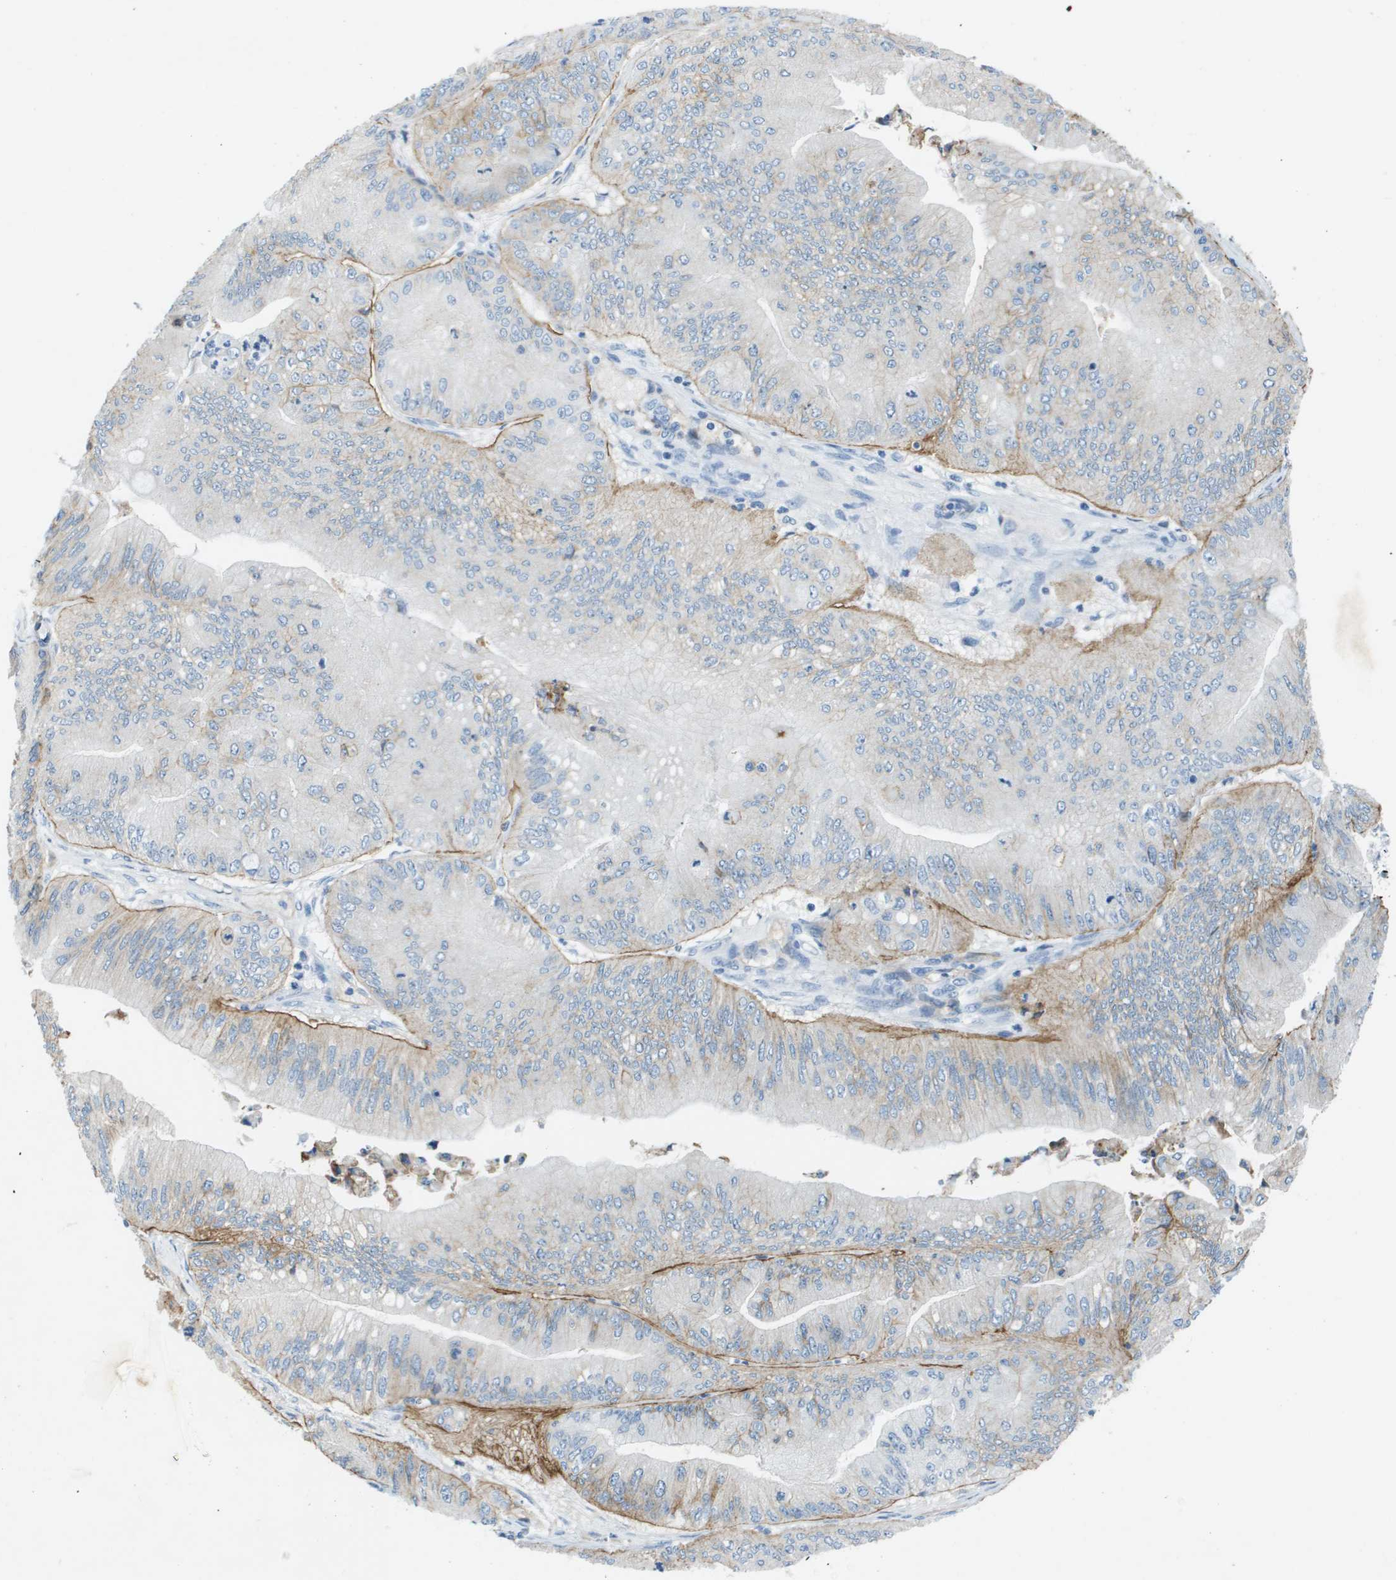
{"staining": {"intensity": "moderate", "quantity": "25%-75%", "location": "cytoplasmic/membranous"}, "tissue": "ovarian cancer", "cell_type": "Tumor cells", "image_type": "cancer", "snomed": [{"axis": "morphology", "description": "Cystadenocarcinoma, mucinous, NOS"}, {"axis": "topography", "description": "Ovary"}], "caption": "The image reveals immunohistochemical staining of mucinous cystadenocarcinoma (ovarian). There is moderate cytoplasmic/membranous positivity is appreciated in about 25%-75% of tumor cells. The protein is stained brown, and the nuclei are stained in blue (DAB (3,3'-diaminobenzidine) IHC with brightfield microscopy, high magnification).", "gene": "ITGA6", "patient": {"sex": "female", "age": 61}}